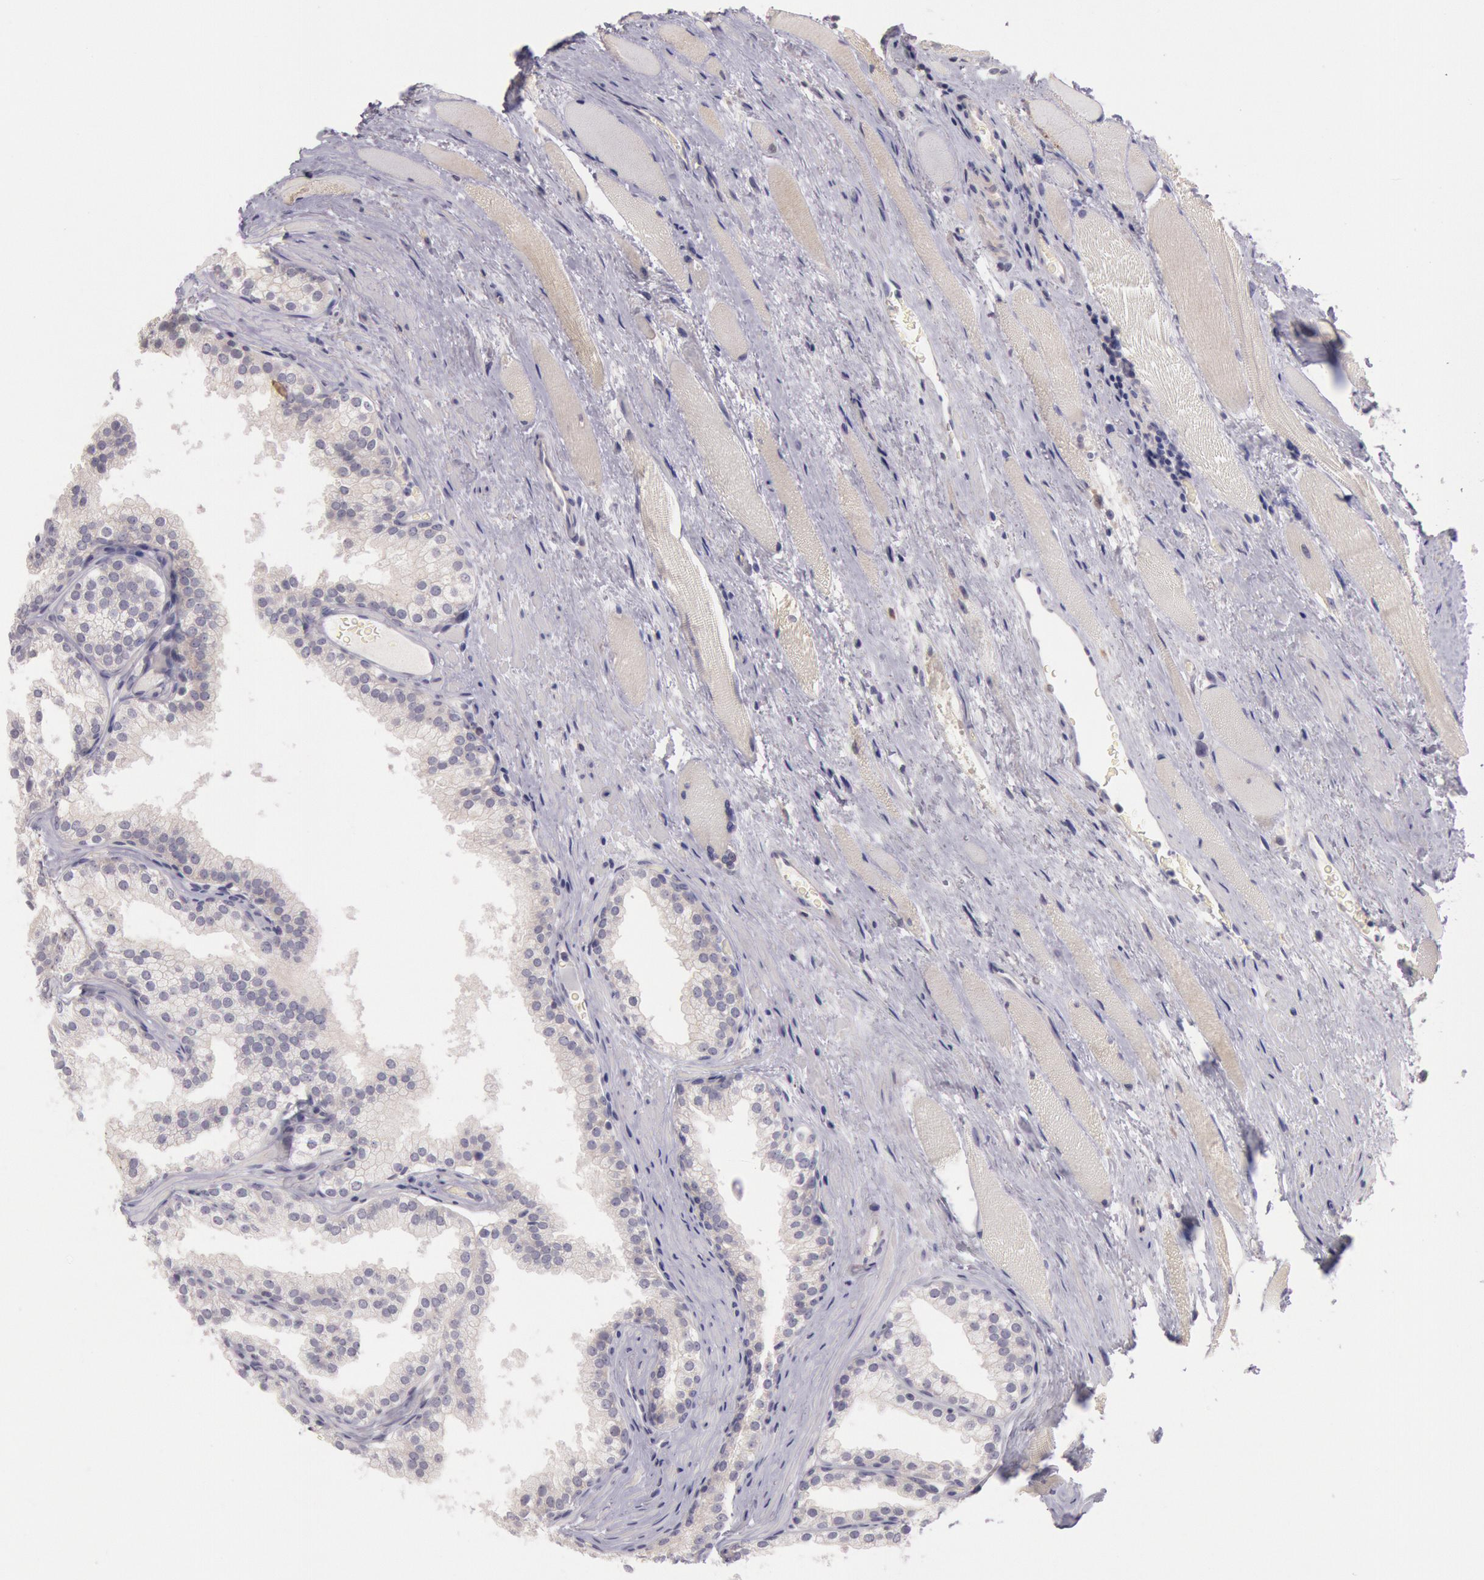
{"staining": {"intensity": "negative", "quantity": "none", "location": "none"}, "tissue": "prostate cancer", "cell_type": "Tumor cells", "image_type": "cancer", "snomed": [{"axis": "morphology", "description": "Adenocarcinoma, Medium grade"}, {"axis": "topography", "description": "Prostate"}], "caption": "Tumor cells show no significant protein expression in prostate adenocarcinoma (medium-grade).", "gene": "TRIB2", "patient": {"sex": "male", "age": 72}}